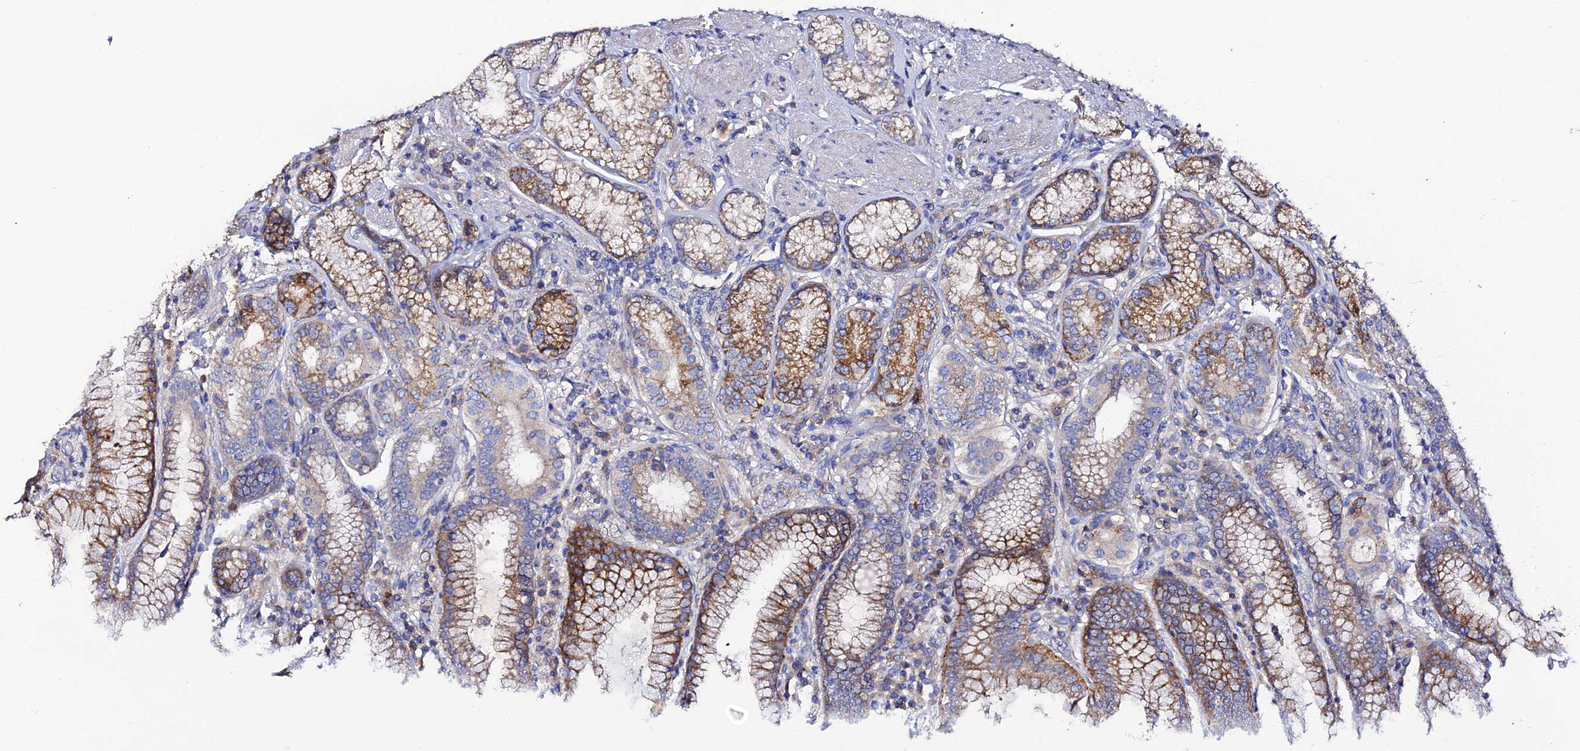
{"staining": {"intensity": "moderate", "quantity": "25%-75%", "location": "cytoplasmic/membranous"}, "tissue": "stomach", "cell_type": "Glandular cells", "image_type": "normal", "snomed": [{"axis": "morphology", "description": "Normal tissue, NOS"}, {"axis": "topography", "description": "Stomach, upper"}, {"axis": "topography", "description": "Stomach, lower"}], "caption": "Immunohistochemistry (IHC) of unremarkable stomach shows medium levels of moderate cytoplasmic/membranous staining in about 25%-75% of glandular cells.", "gene": "SCX", "patient": {"sex": "female", "age": 76}}